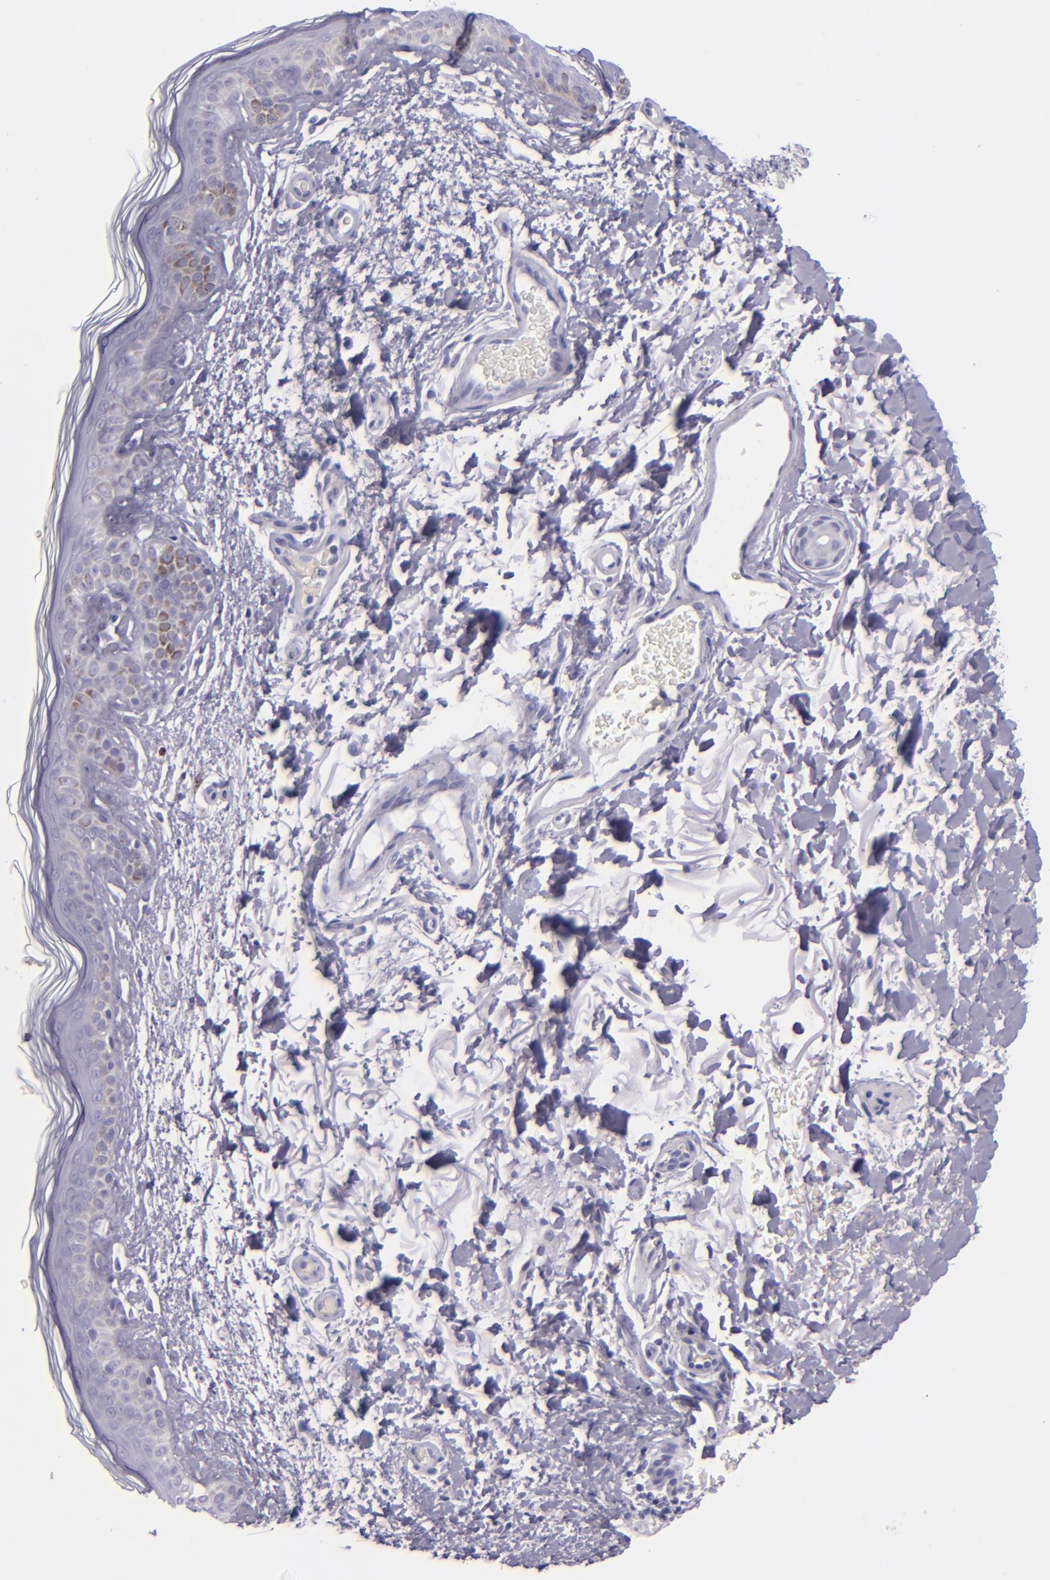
{"staining": {"intensity": "negative", "quantity": "none", "location": "none"}, "tissue": "skin", "cell_type": "Fibroblasts", "image_type": "normal", "snomed": [{"axis": "morphology", "description": "Normal tissue, NOS"}, {"axis": "topography", "description": "Skin"}], "caption": "High power microscopy image of an immunohistochemistry (IHC) photomicrograph of unremarkable skin, revealing no significant staining in fibroblasts.", "gene": "MUC5AC", "patient": {"sex": "male", "age": 63}}